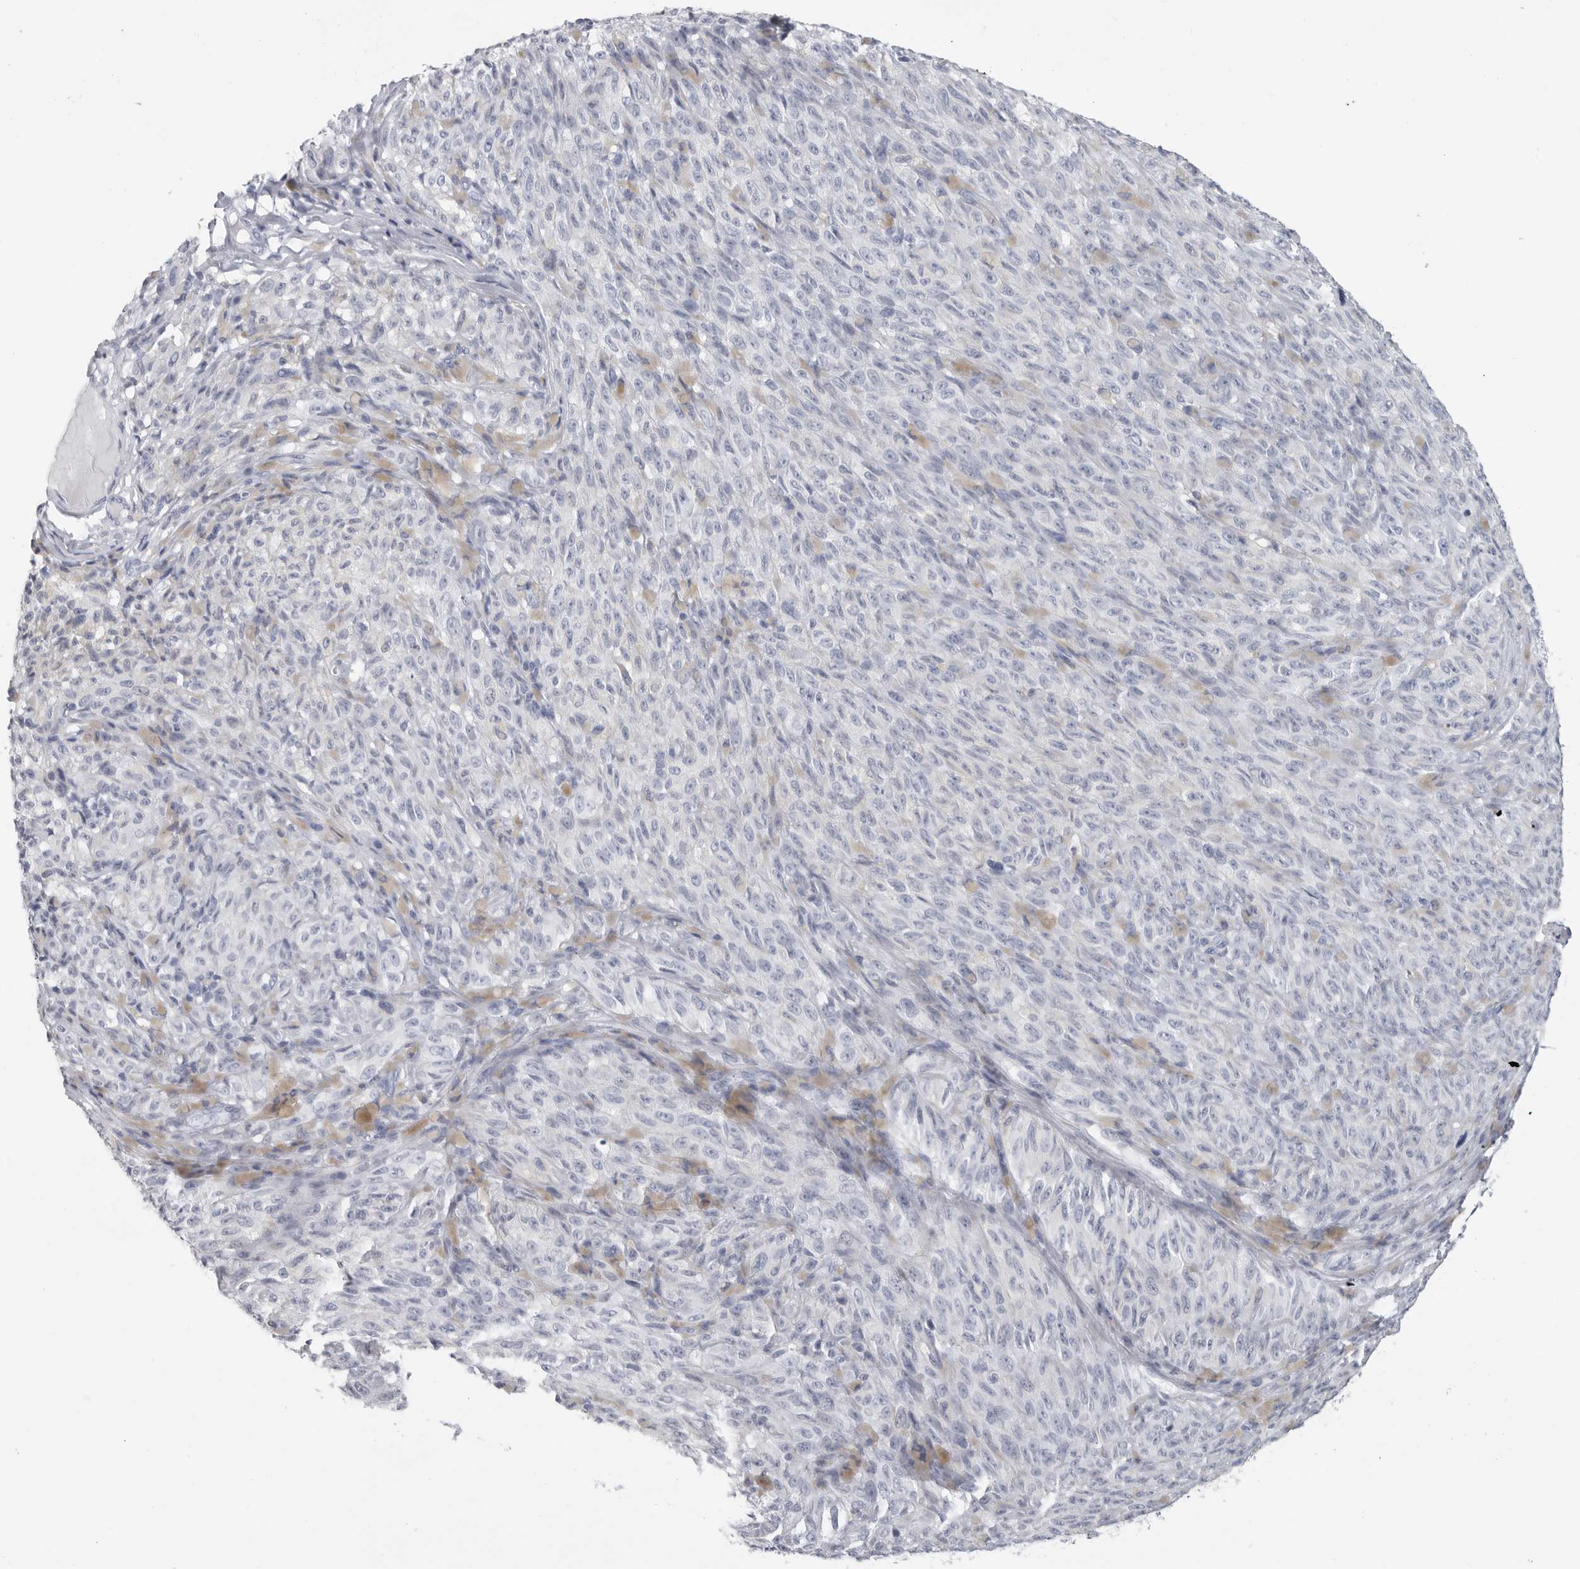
{"staining": {"intensity": "negative", "quantity": "none", "location": "none"}, "tissue": "melanoma", "cell_type": "Tumor cells", "image_type": "cancer", "snomed": [{"axis": "morphology", "description": "Malignant melanoma, NOS"}, {"axis": "topography", "description": "Skin"}], "caption": "Image shows no significant protein staining in tumor cells of melanoma.", "gene": "CSH1", "patient": {"sex": "female", "age": 82}}